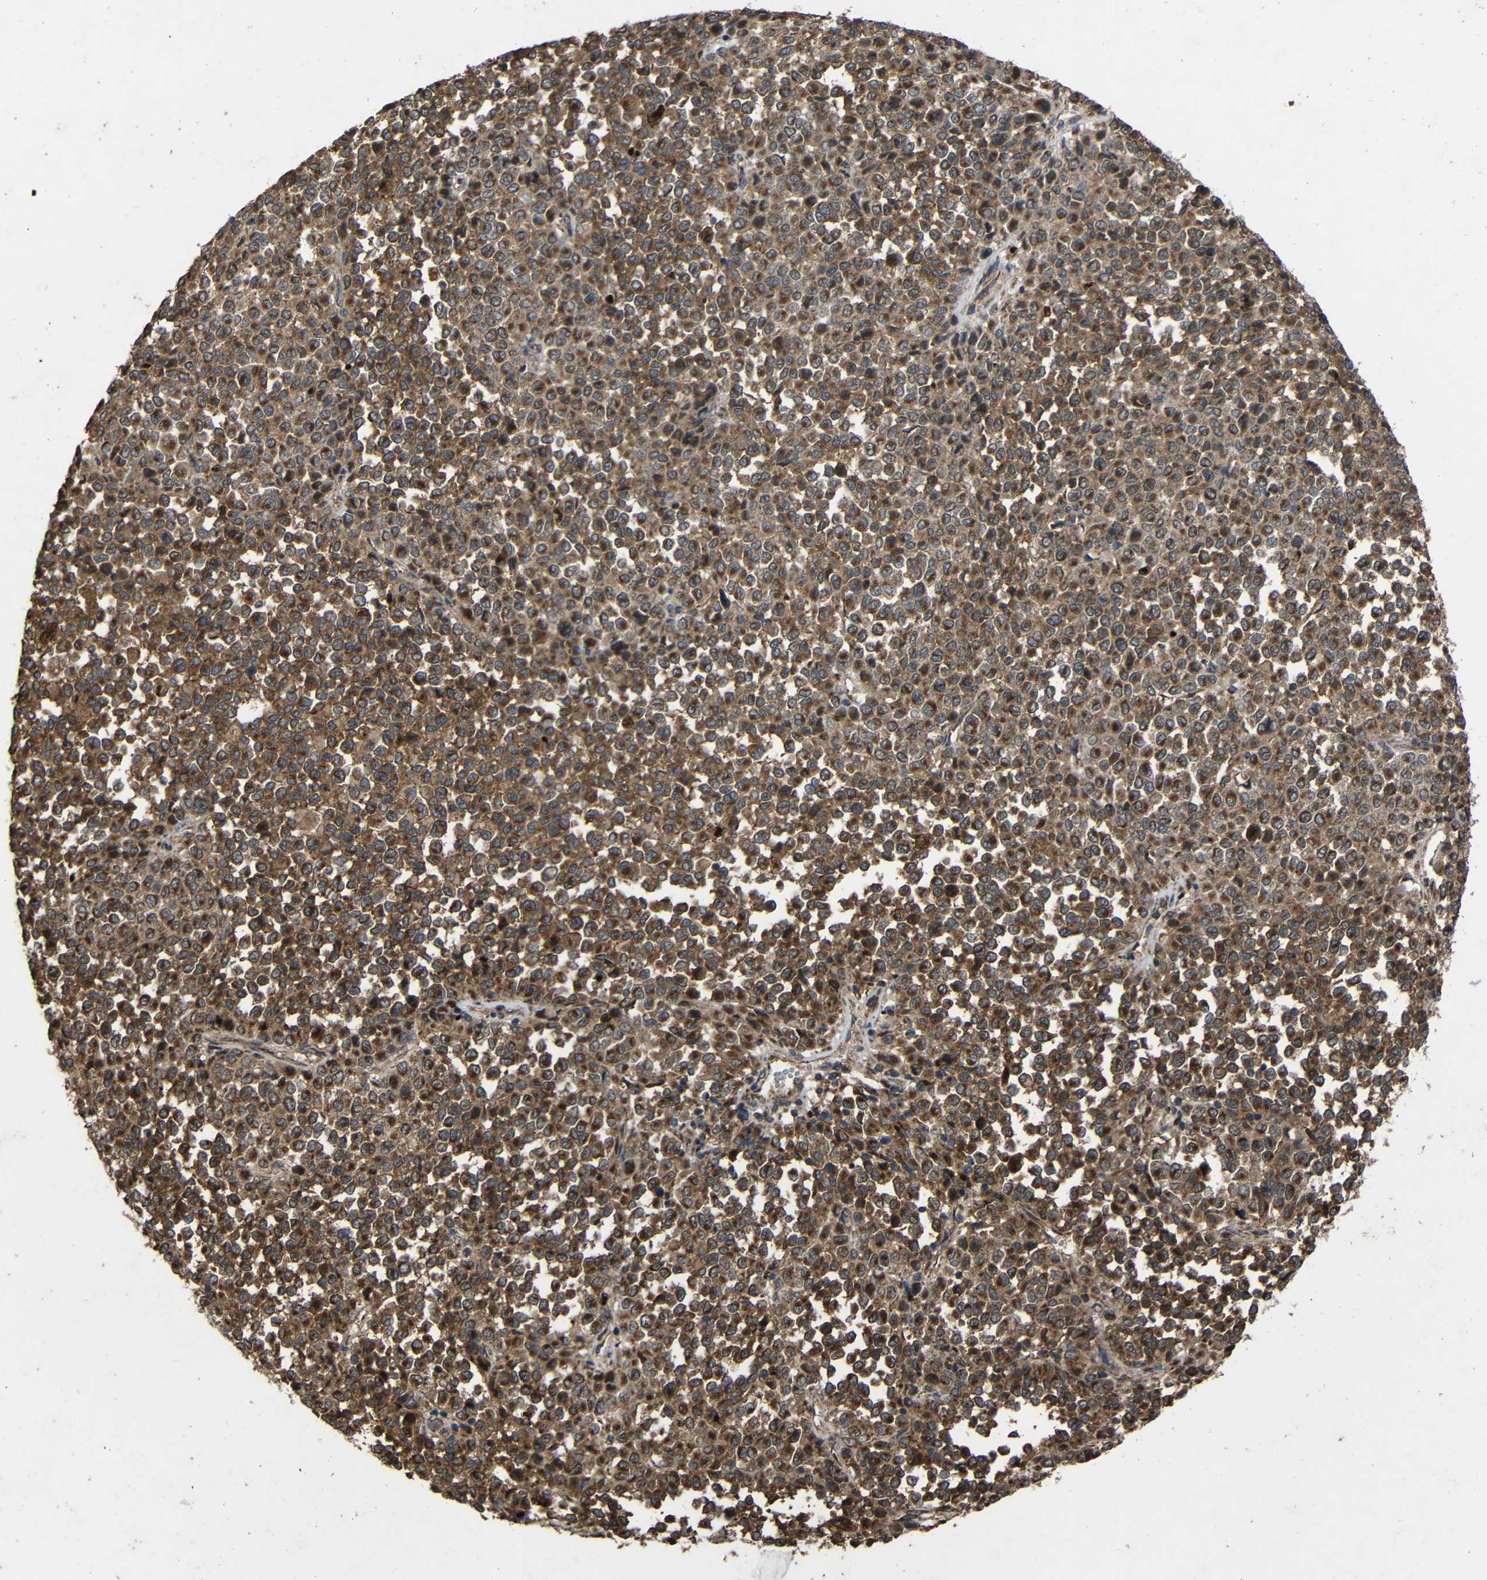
{"staining": {"intensity": "strong", "quantity": ">75%", "location": "cytoplasmic/membranous"}, "tissue": "melanoma", "cell_type": "Tumor cells", "image_type": "cancer", "snomed": [{"axis": "morphology", "description": "Malignant melanoma, Metastatic site"}, {"axis": "topography", "description": "Pancreas"}], "caption": "Immunohistochemical staining of human malignant melanoma (metastatic site) reveals strong cytoplasmic/membranous protein expression in approximately >75% of tumor cells. (Brightfield microscopy of DAB IHC at high magnification).", "gene": "C1GALT1", "patient": {"sex": "female", "age": 30}}